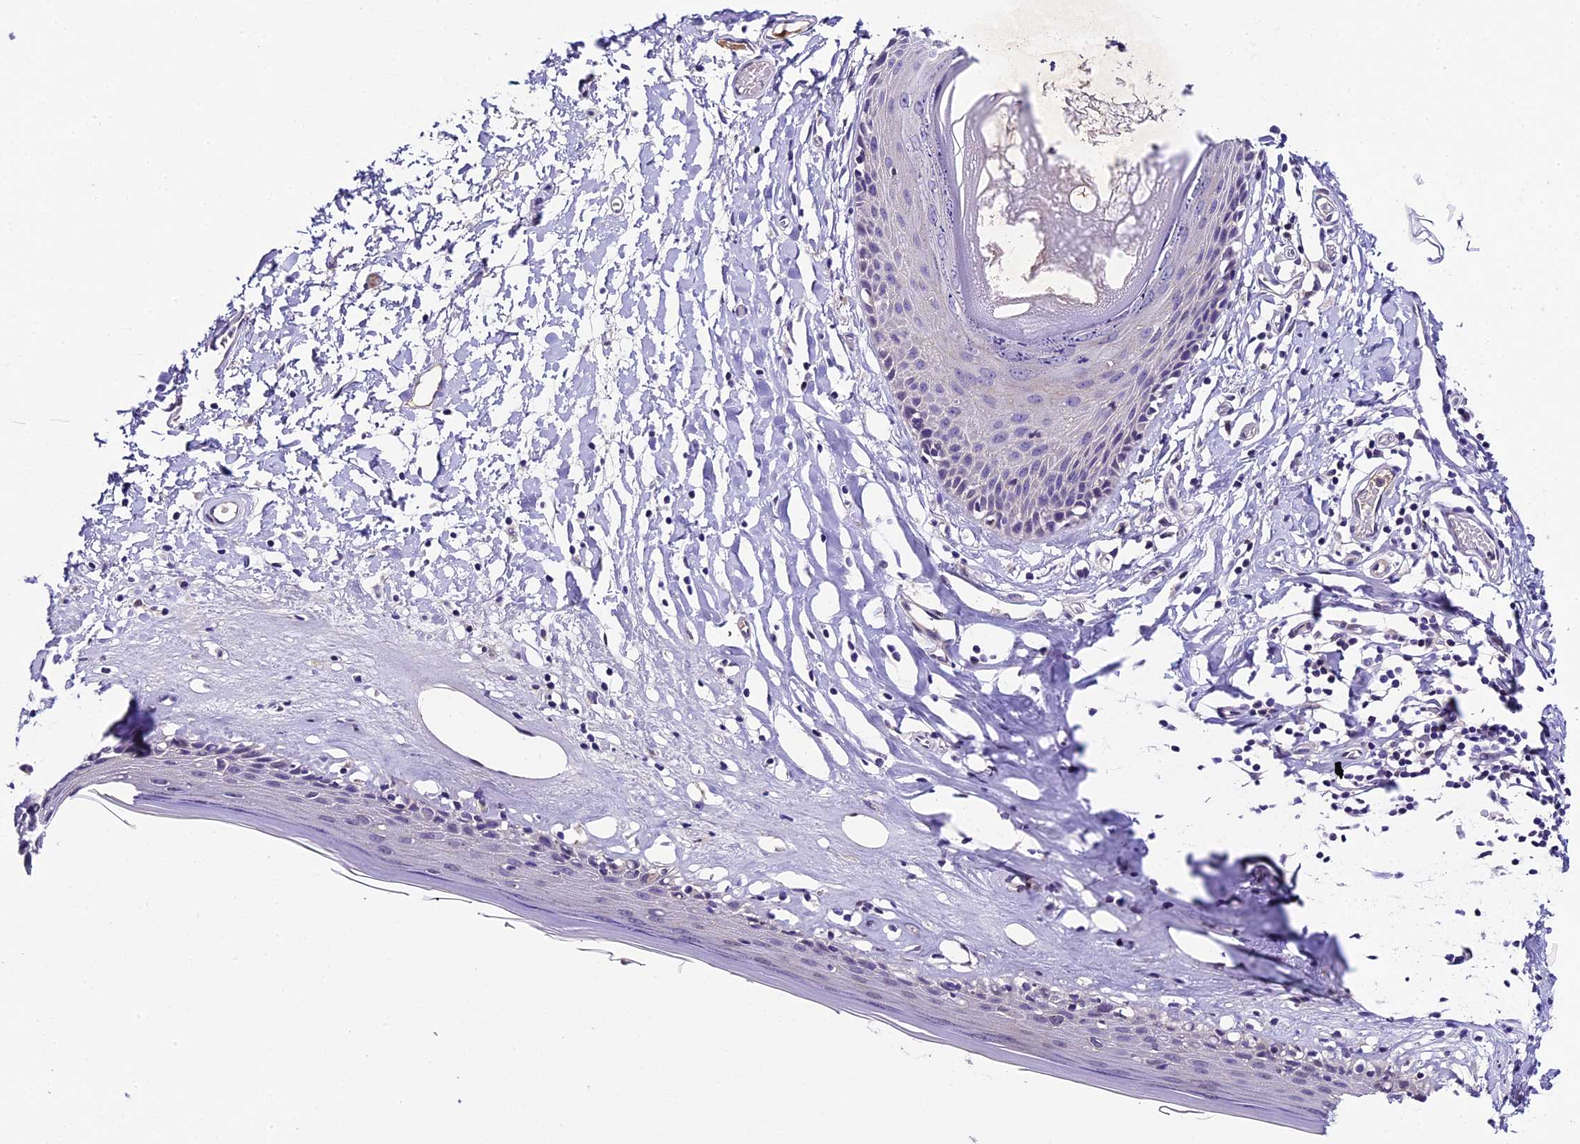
{"staining": {"intensity": "weak", "quantity": "<25%", "location": "cytoplasmic/membranous"}, "tissue": "skin", "cell_type": "Epidermal cells", "image_type": "normal", "snomed": [{"axis": "morphology", "description": "Normal tissue, NOS"}, {"axis": "topography", "description": "Adipose tissue"}, {"axis": "topography", "description": "Vascular tissue"}, {"axis": "topography", "description": "Vulva"}, {"axis": "topography", "description": "Peripheral nerve tissue"}], "caption": "High magnification brightfield microscopy of normal skin stained with DAB (brown) and counterstained with hematoxylin (blue): epidermal cells show no significant expression.", "gene": "ENKD1", "patient": {"sex": "female", "age": 86}}